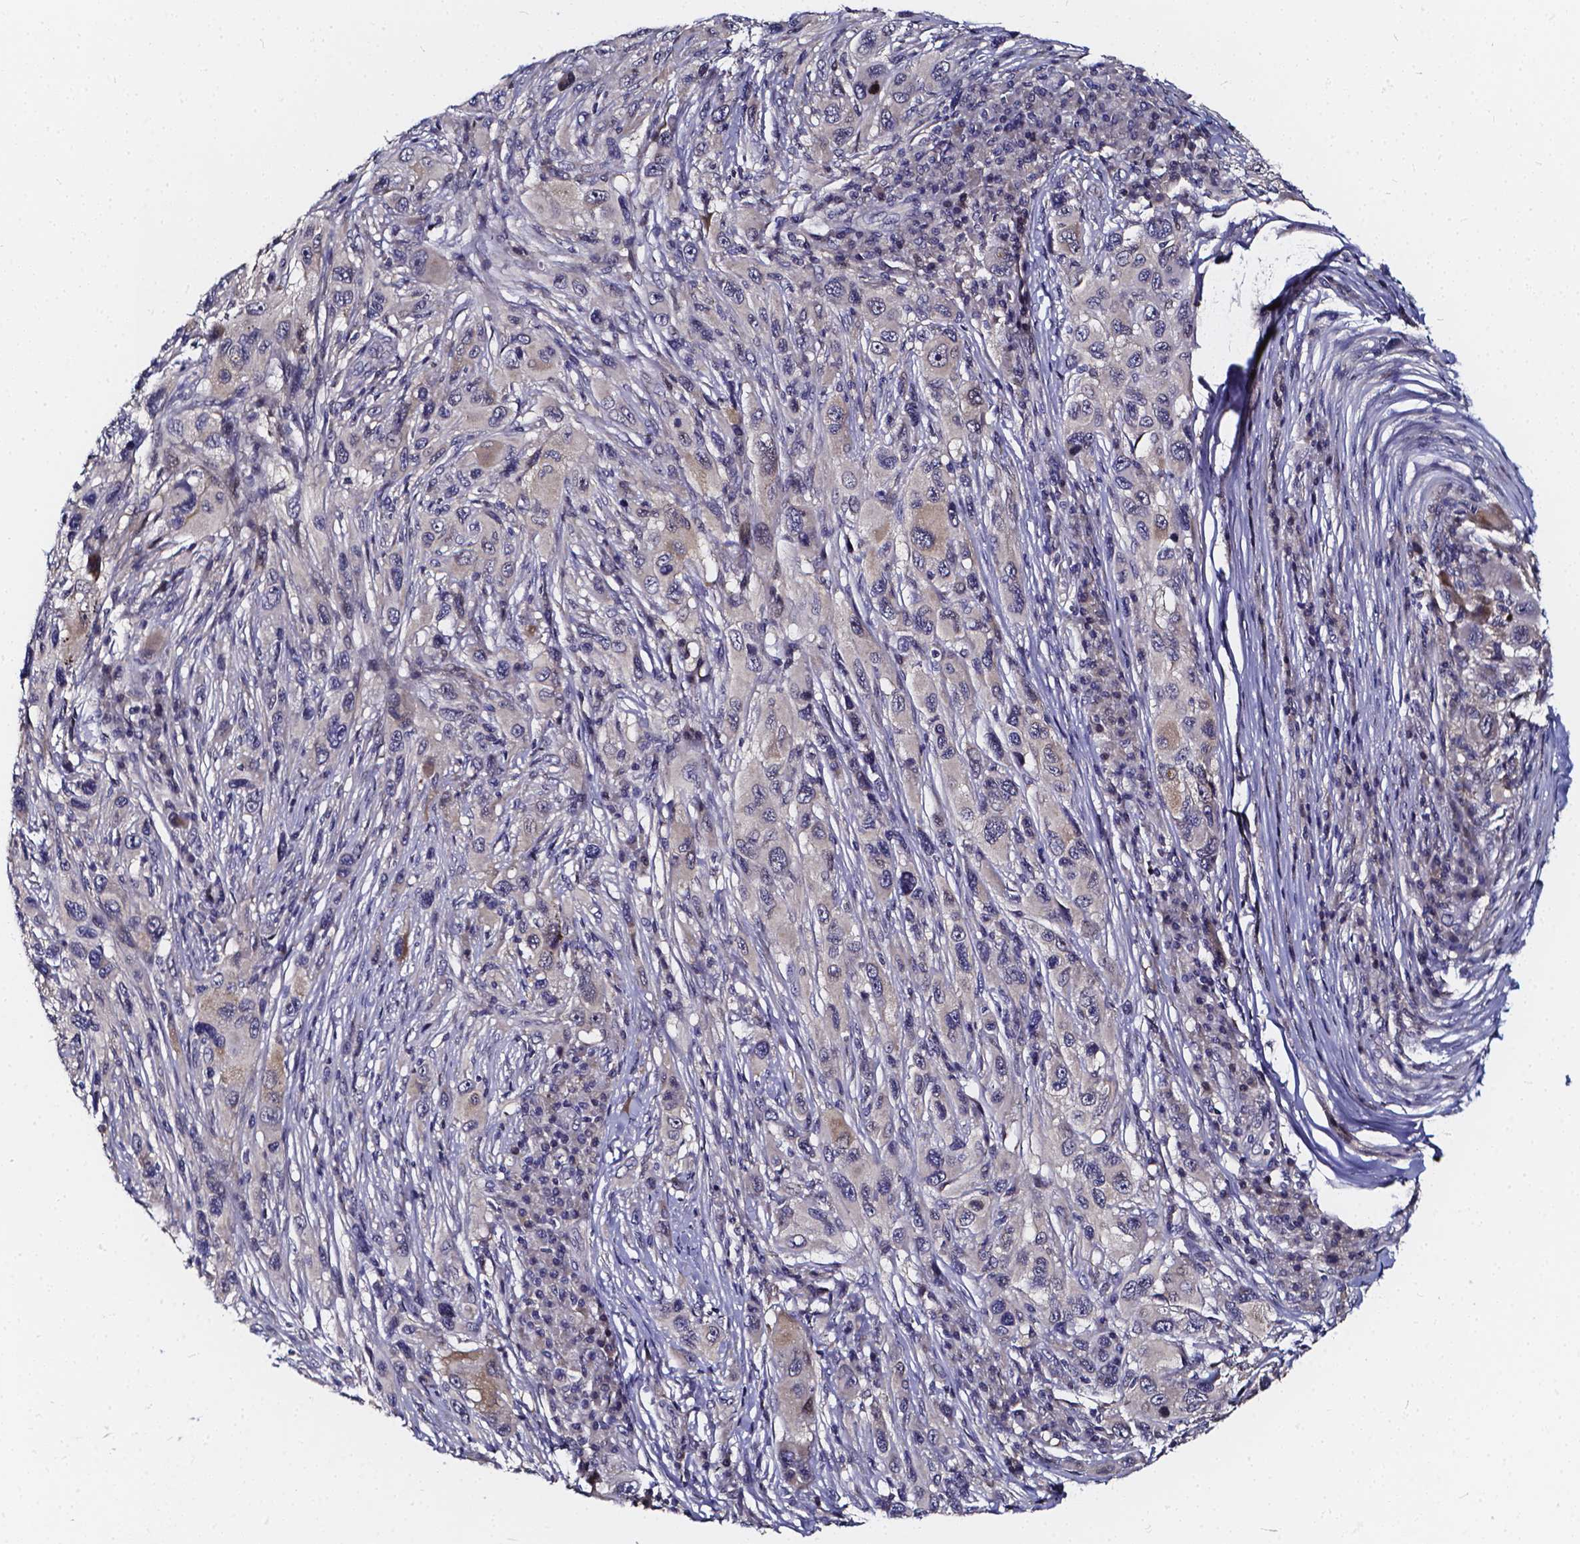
{"staining": {"intensity": "negative", "quantity": "none", "location": "none"}, "tissue": "melanoma", "cell_type": "Tumor cells", "image_type": "cancer", "snomed": [{"axis": "morphology", "description": "Malignant melanoma, NOS"}, {"axis": "topography", "description": "Skin"}], "caption": "An immunohistochemistry (IHC) image of malignant melanoma is shown. There is no staining in tumor cells of malignant melanoma.", "gene": "SOWAHA", "patient": {"sex": "male", "age": 53}}